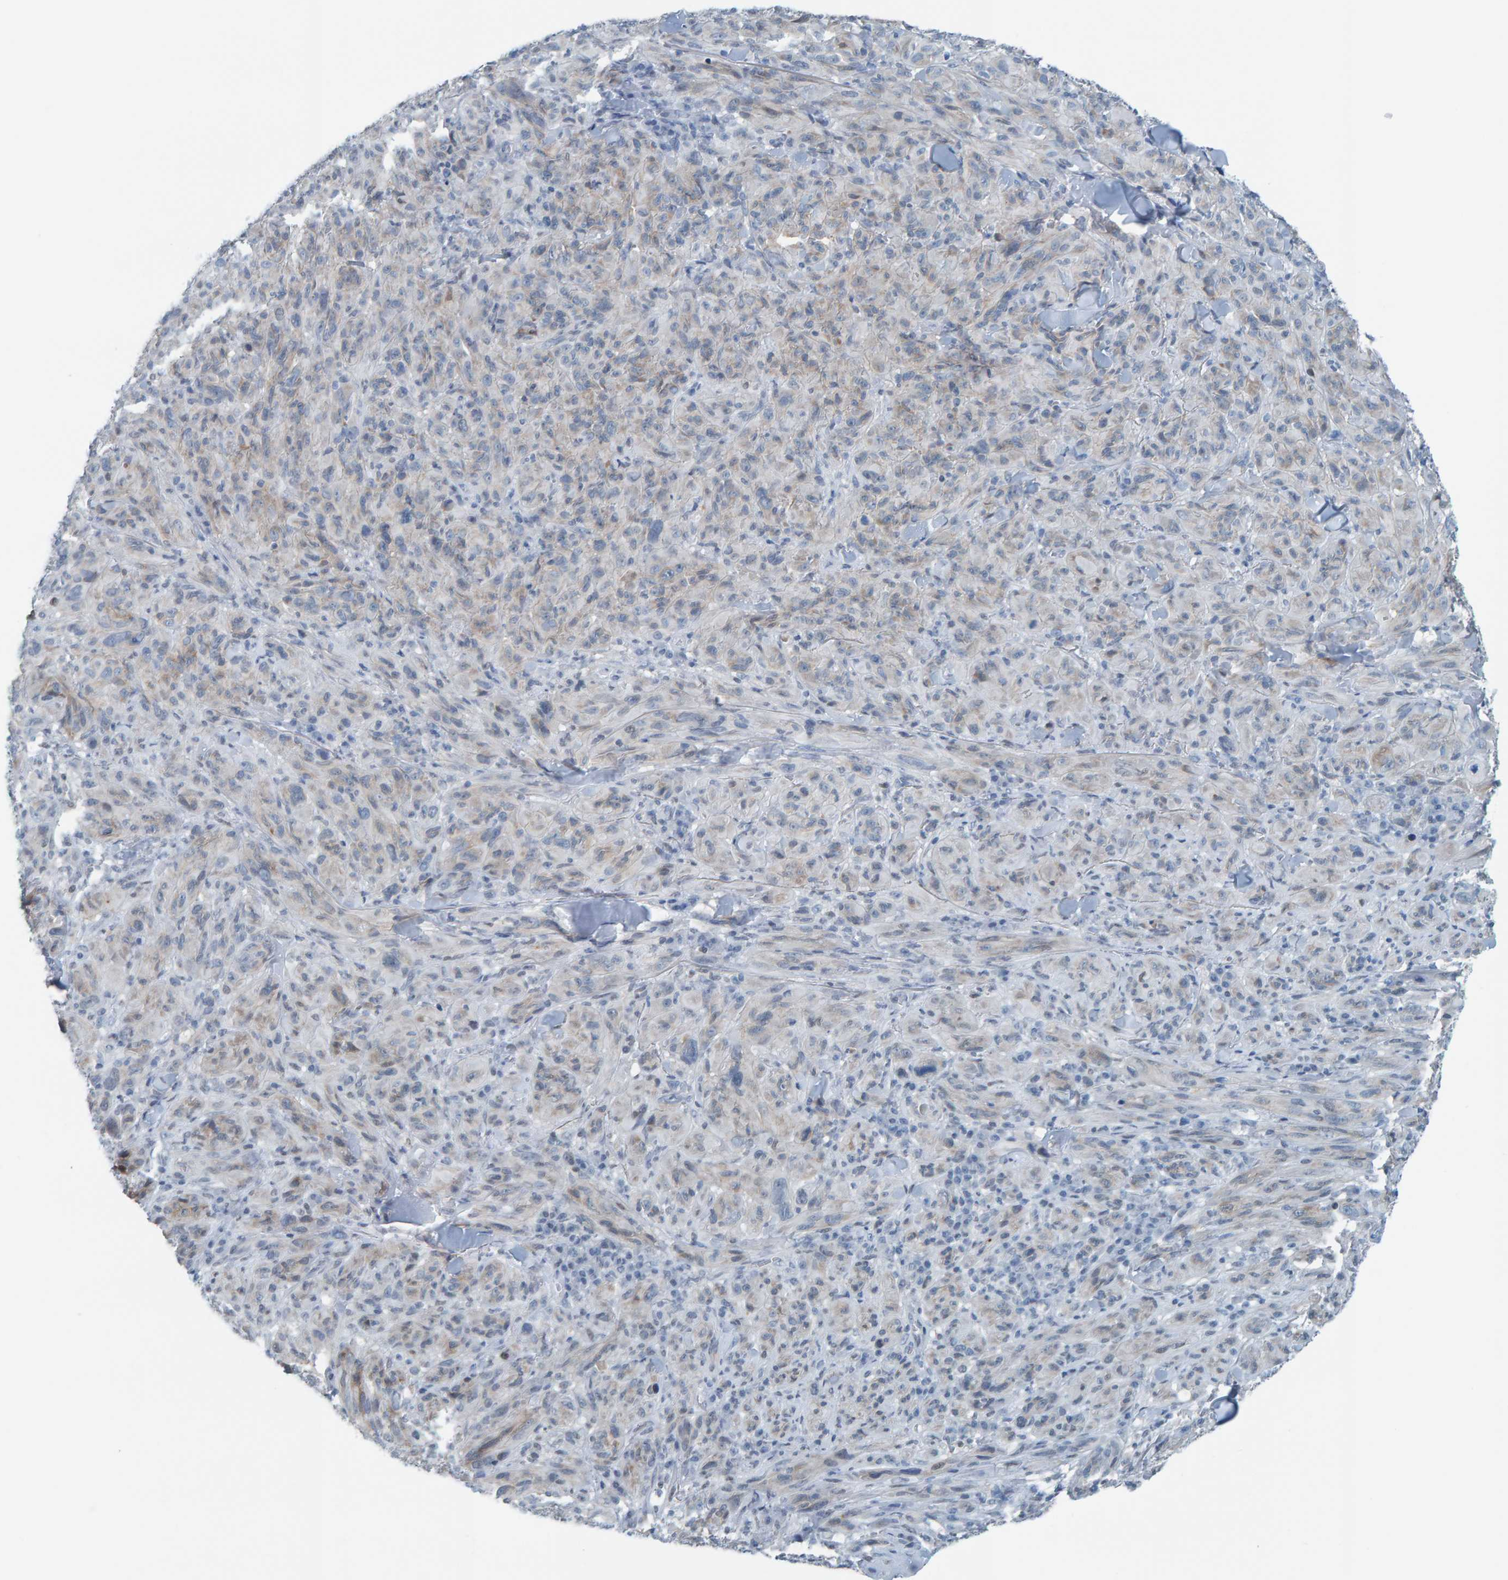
{"staining": {"intensity": "negative", "quantity": "none", "location": "none"}, "tissue": "melanoma", "cell_type": "Tumor cells", "image_type": "cancer", "snomed": [{"axis": "morphology", "description": "Malignant melanoma, NOS"}, {"axis": "topography", "description": "Skin of head"}], "caption": "A high-resolution micrograph shows immunohistochemistry staining of malignant melanoma, which shows no significant positivity in tumor cells.", "gene": "CNP", "patient": {"sex": "male", "age": 96}}